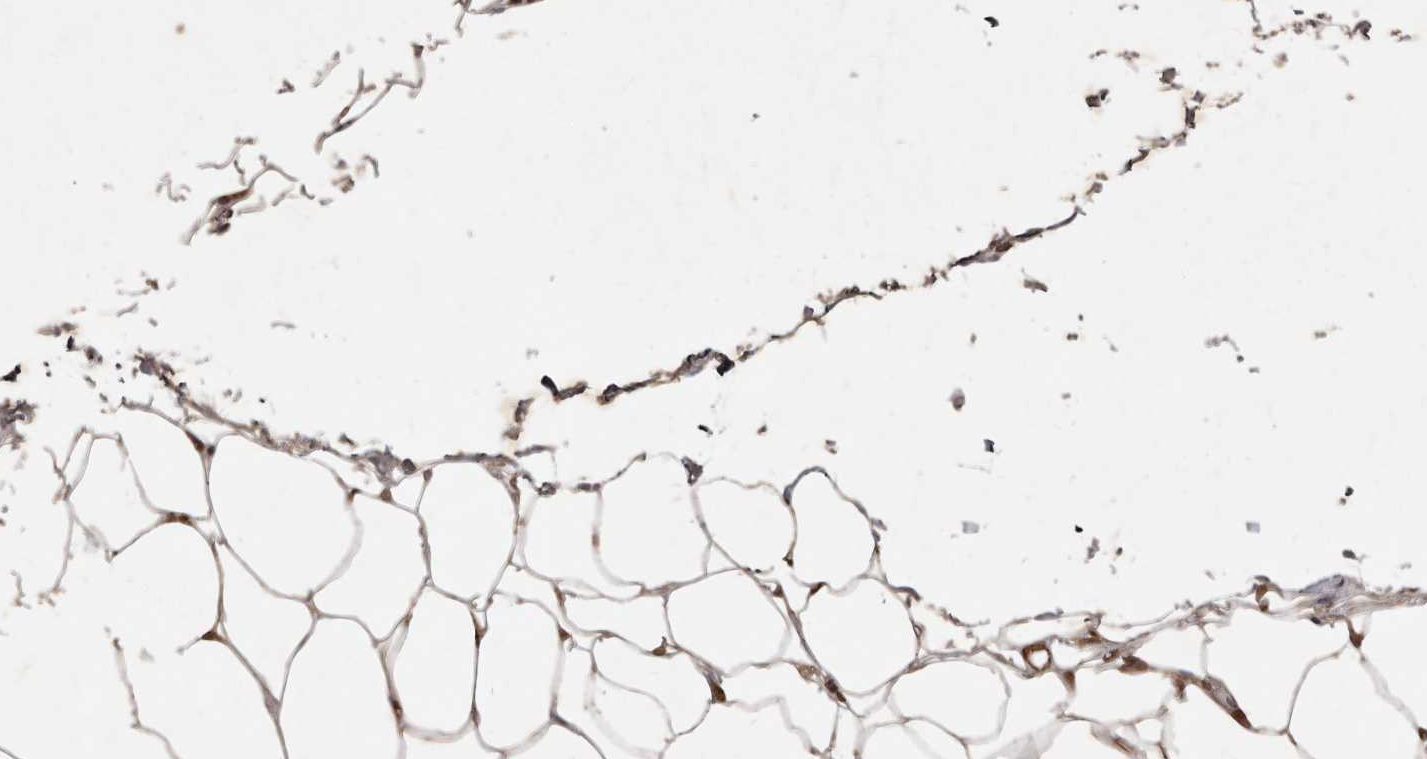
{"staining": {"intensity": "moderate", "quantity": ">75%", "location": "cytoplasmic/membranous"}, "tissue": "adipose tissue", "cell_type": "Adipocytes", "image_type": "normal", "snomed": [{"axis": "morphology", "description": "Normal tissue, NOS"}, {"axis": "topography", "description": "Breast"}], "caption": "A medium amount of moderate cytoplasmic/membranous positivity is appreciated in about >75% of adipocytes in unremarkable adipose tissue. The staining is performed using DAB (3,3'-diaminobenzidine) brown chromogen to label protein expression. The nuclei are counter-stained blue using hematoxylin.", "gene": "STK36", "patient": {"sex": "female", "age": 23}}